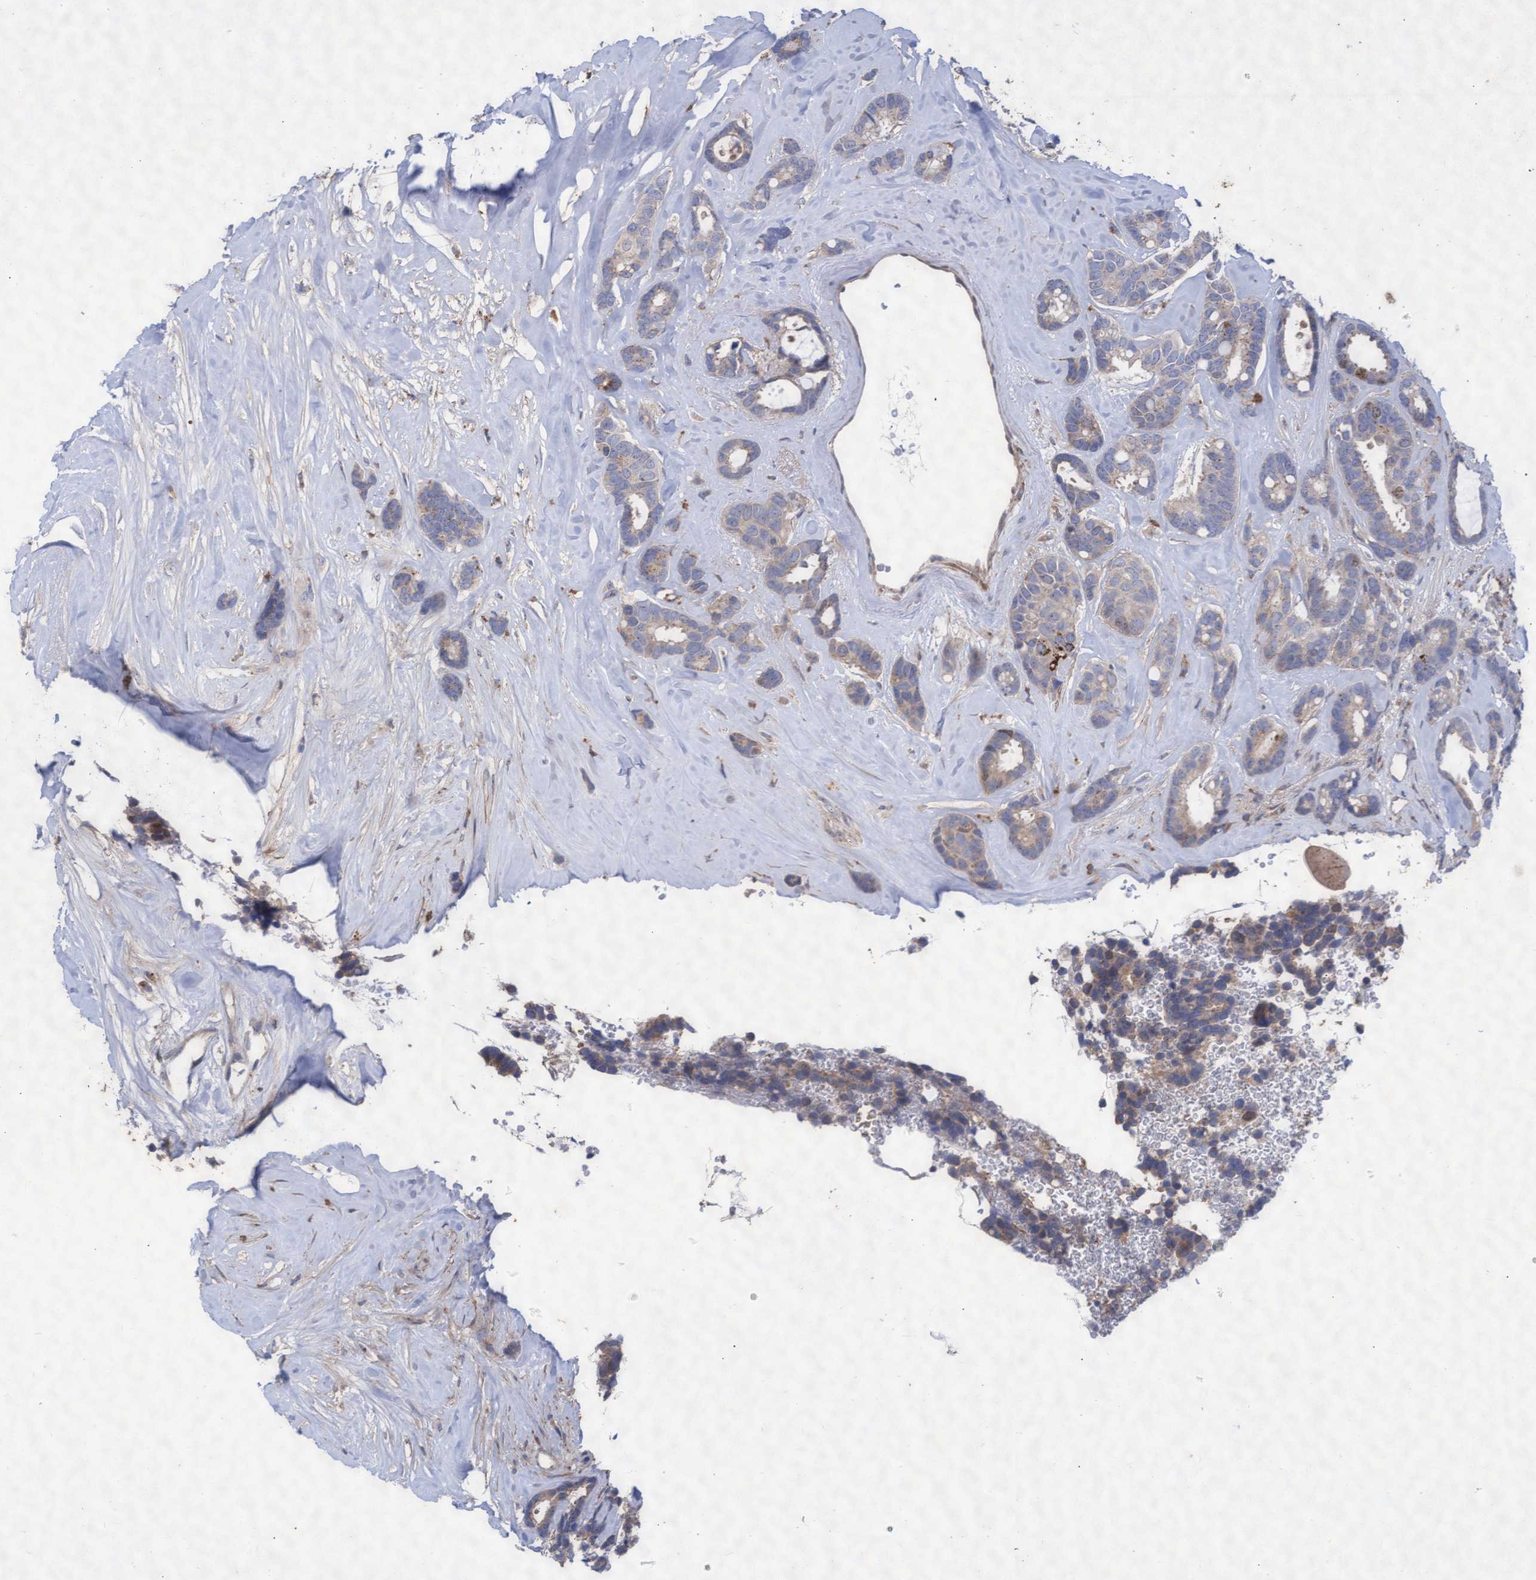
{"staining": {"intensity": "negative", "quantity": "none", "location": "none"}, "tissue": "breast cancer", "cell_type": "Tumor cells", "image_type": "cancer", "snomed": [{"axis": "morphology", "description": "Duct carcinoma"}, {"axis": "topography", "description": "Breast"}], "caption": "Tumor cells show no significant expression in intraductal carcinoma (breast). (DAB immunohistochemistry with hematoxylin counter stain).", "gene": "ABCF2", "patient": {"sex": "female", "age": 87}}